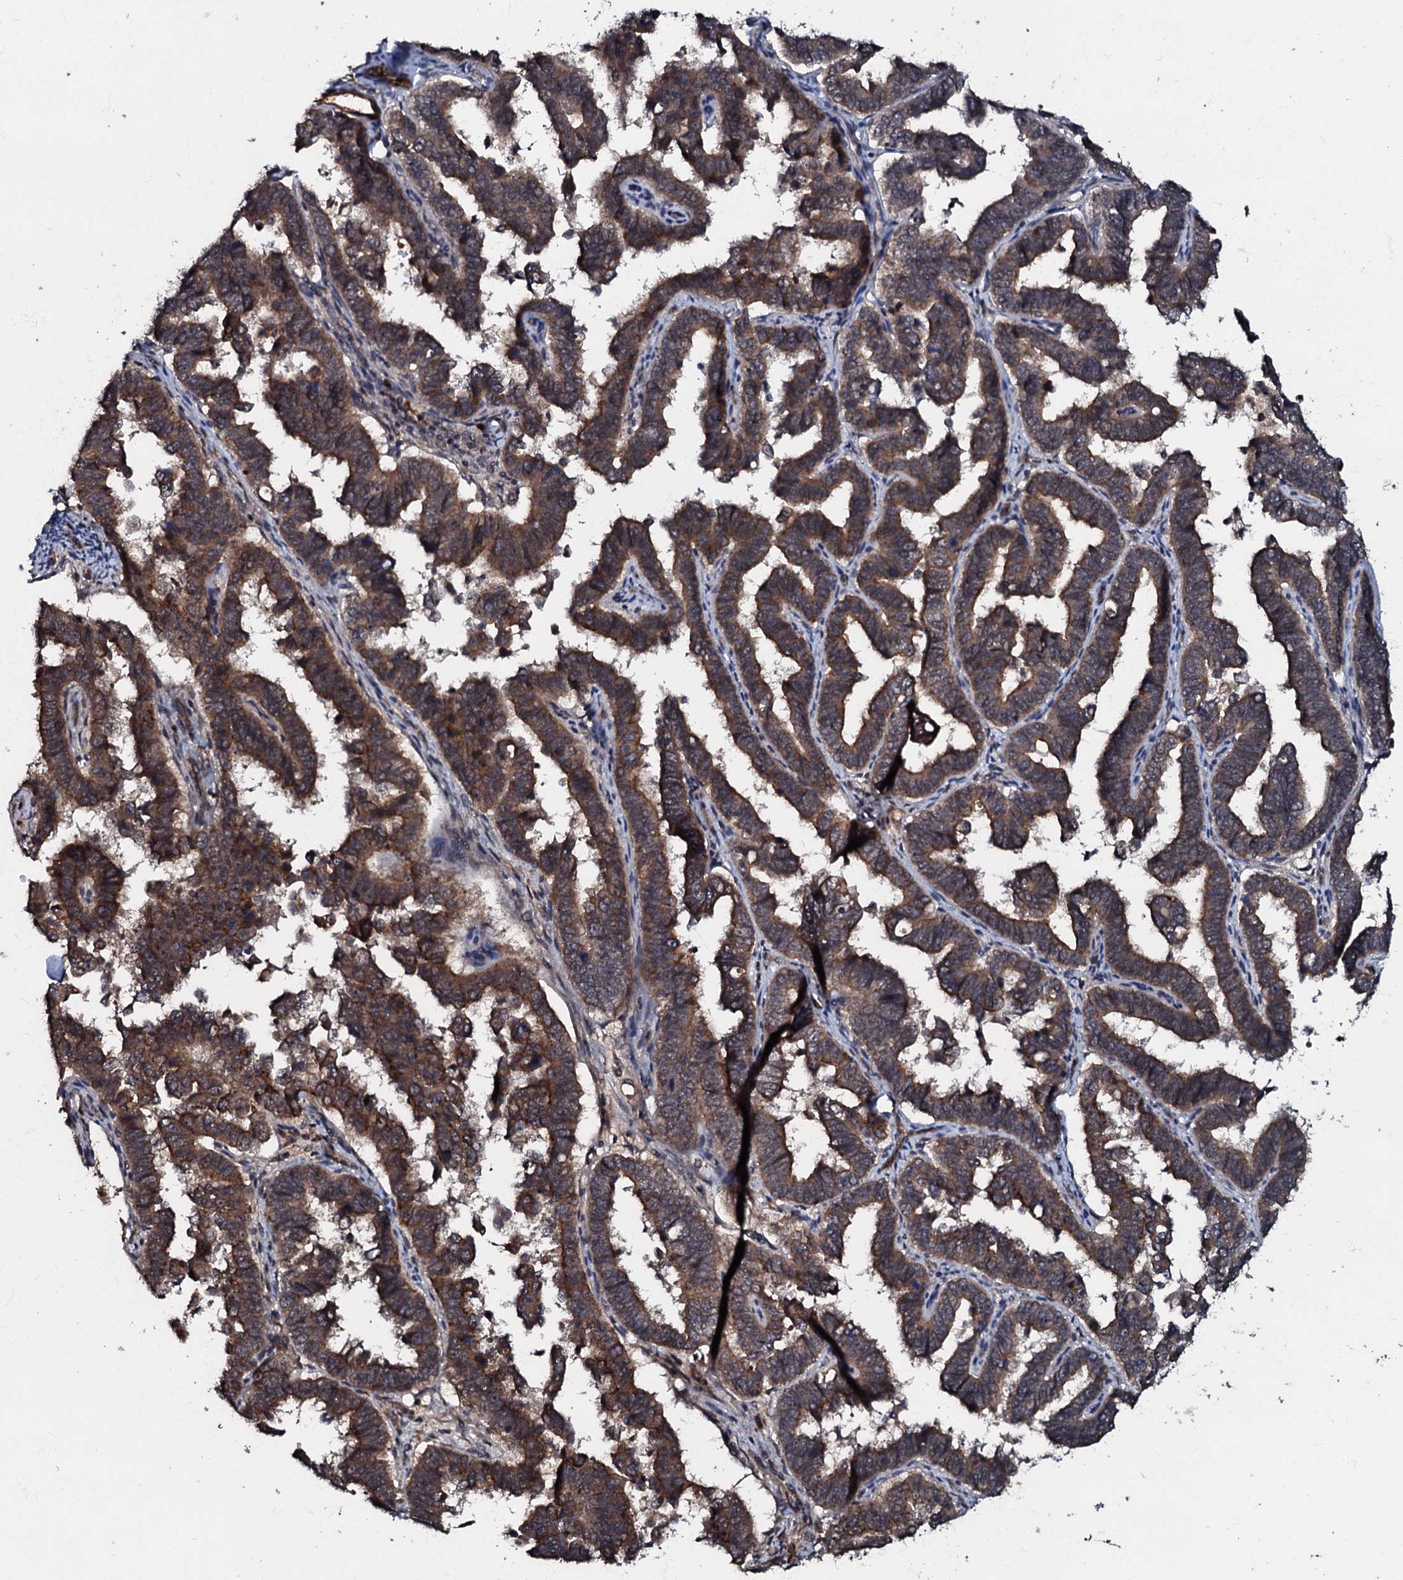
{"staining": {"intensity": "moderate", "quantity": ">75%", "location": "cytoplasmic/membranous"}, "tissue": "endometrial cancer", "cell_type": "Tumor cells", "image_type": "cancer", "snomed": [{"axis": "morphology", "description": "Adenocarcinoma, NOS"}, {"axis": "topography", "description": "Endometrium"}], "caption": "Protein expression analysis of human endometrial cancer reveals moderate cytoplasmic/membranous staining in about >75% of tumor cells. (IHC, brightfield microscopy, high magnification).", "gene": "MANSC4", "patient": {"sex": "female", "age": 75}}